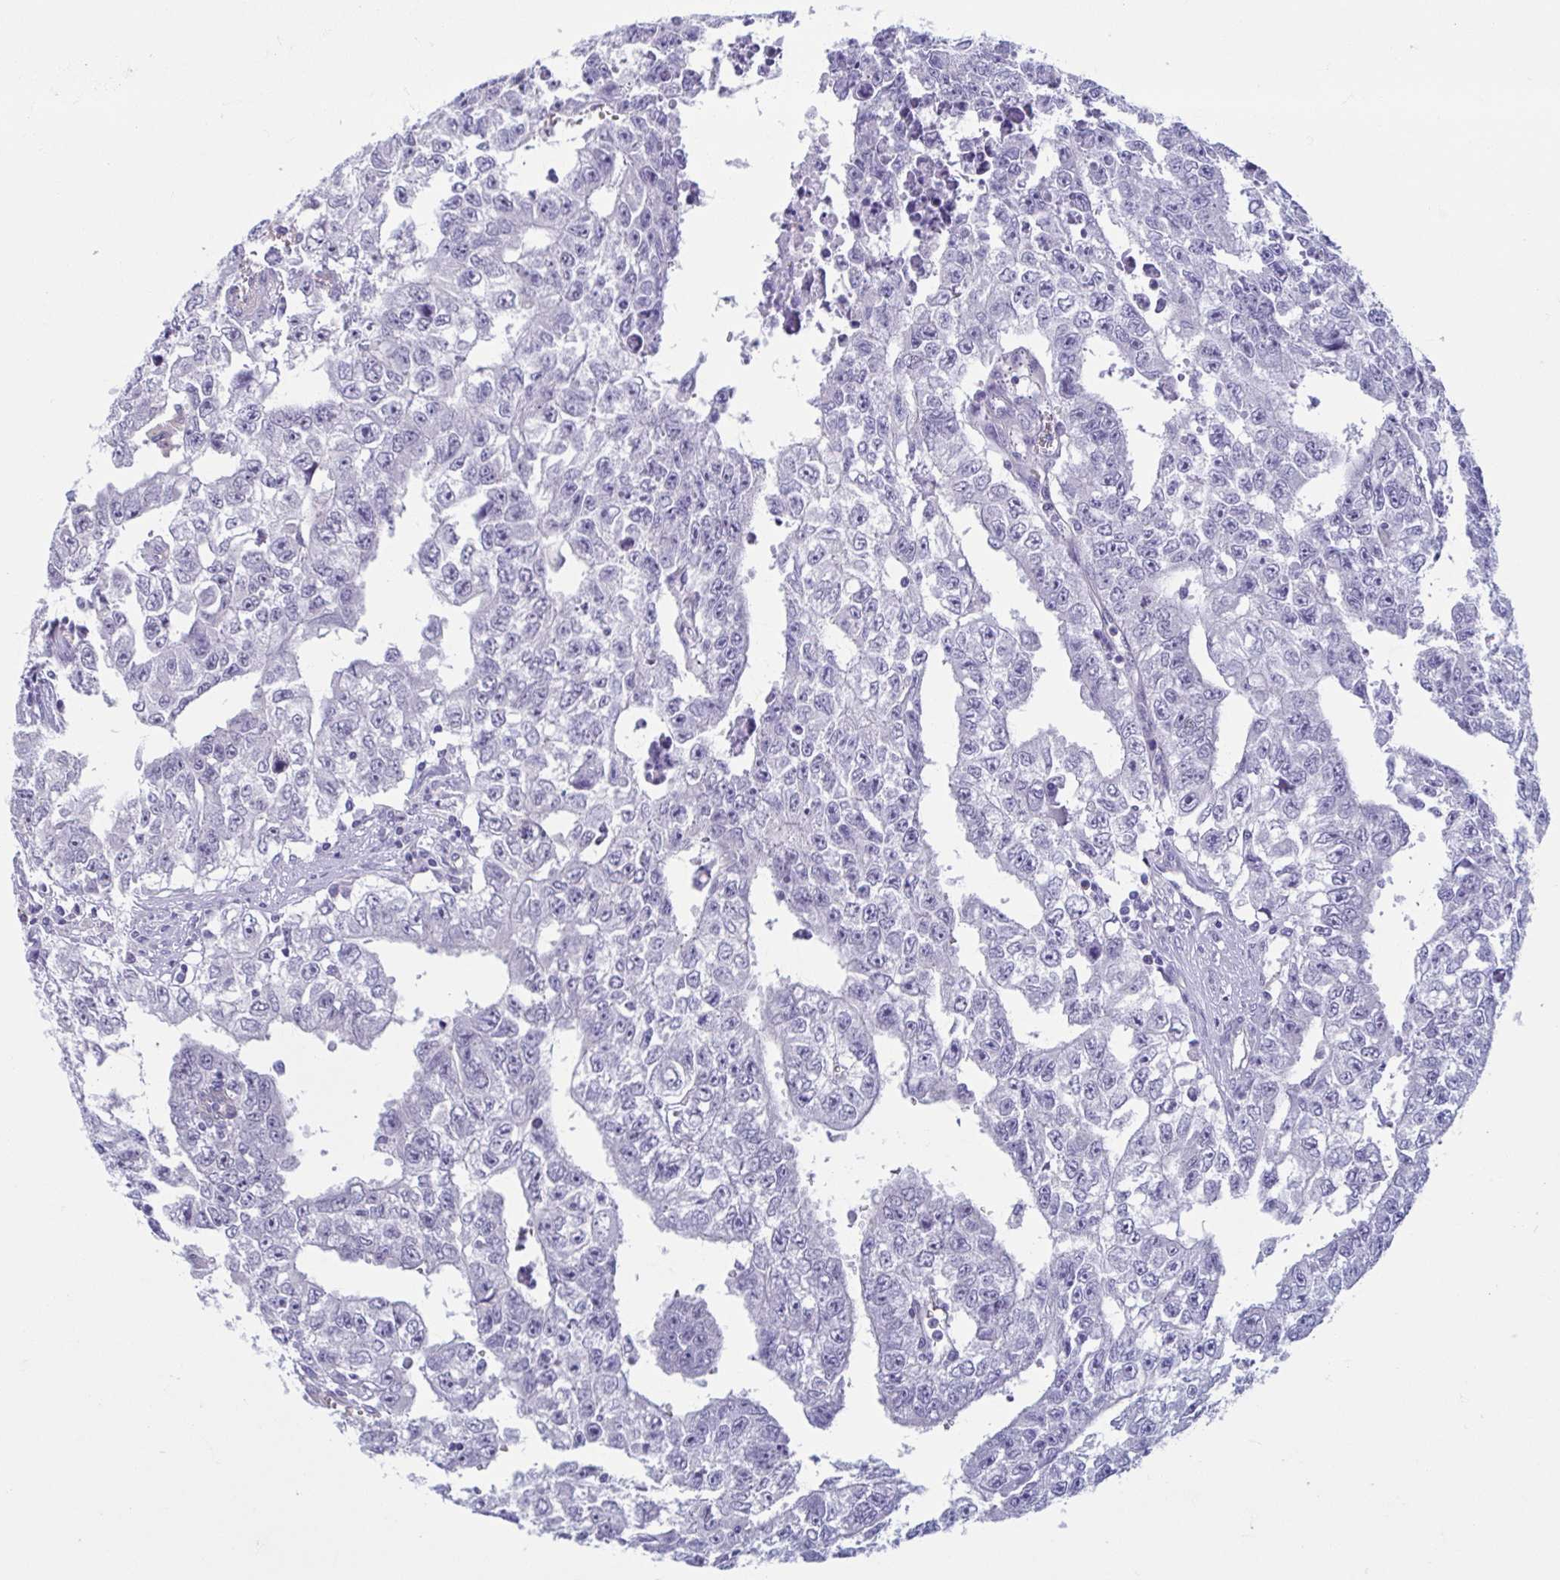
{"staining": {"intensity": "negative", "quantity": "none", "location": "none"}, "tissue": "testis cancer", "cell_type": "Tumor cells", "image_type": "cancer", "snomed": [{"axis": "morphology", "description": "Carcinoma, Embryonal, NOS"}, {"axis": "morphology", "description": "Teratoma, malignant, NOS"}, {"axis": "topography", "description": "Testis"}], "caption": "Human testis cancer stained for a protein using immunohistochemistry (IHC) shows no positivity in tumor cells.", "gene": "MORC4", "patient": {"sex": "male", "age": 24}}